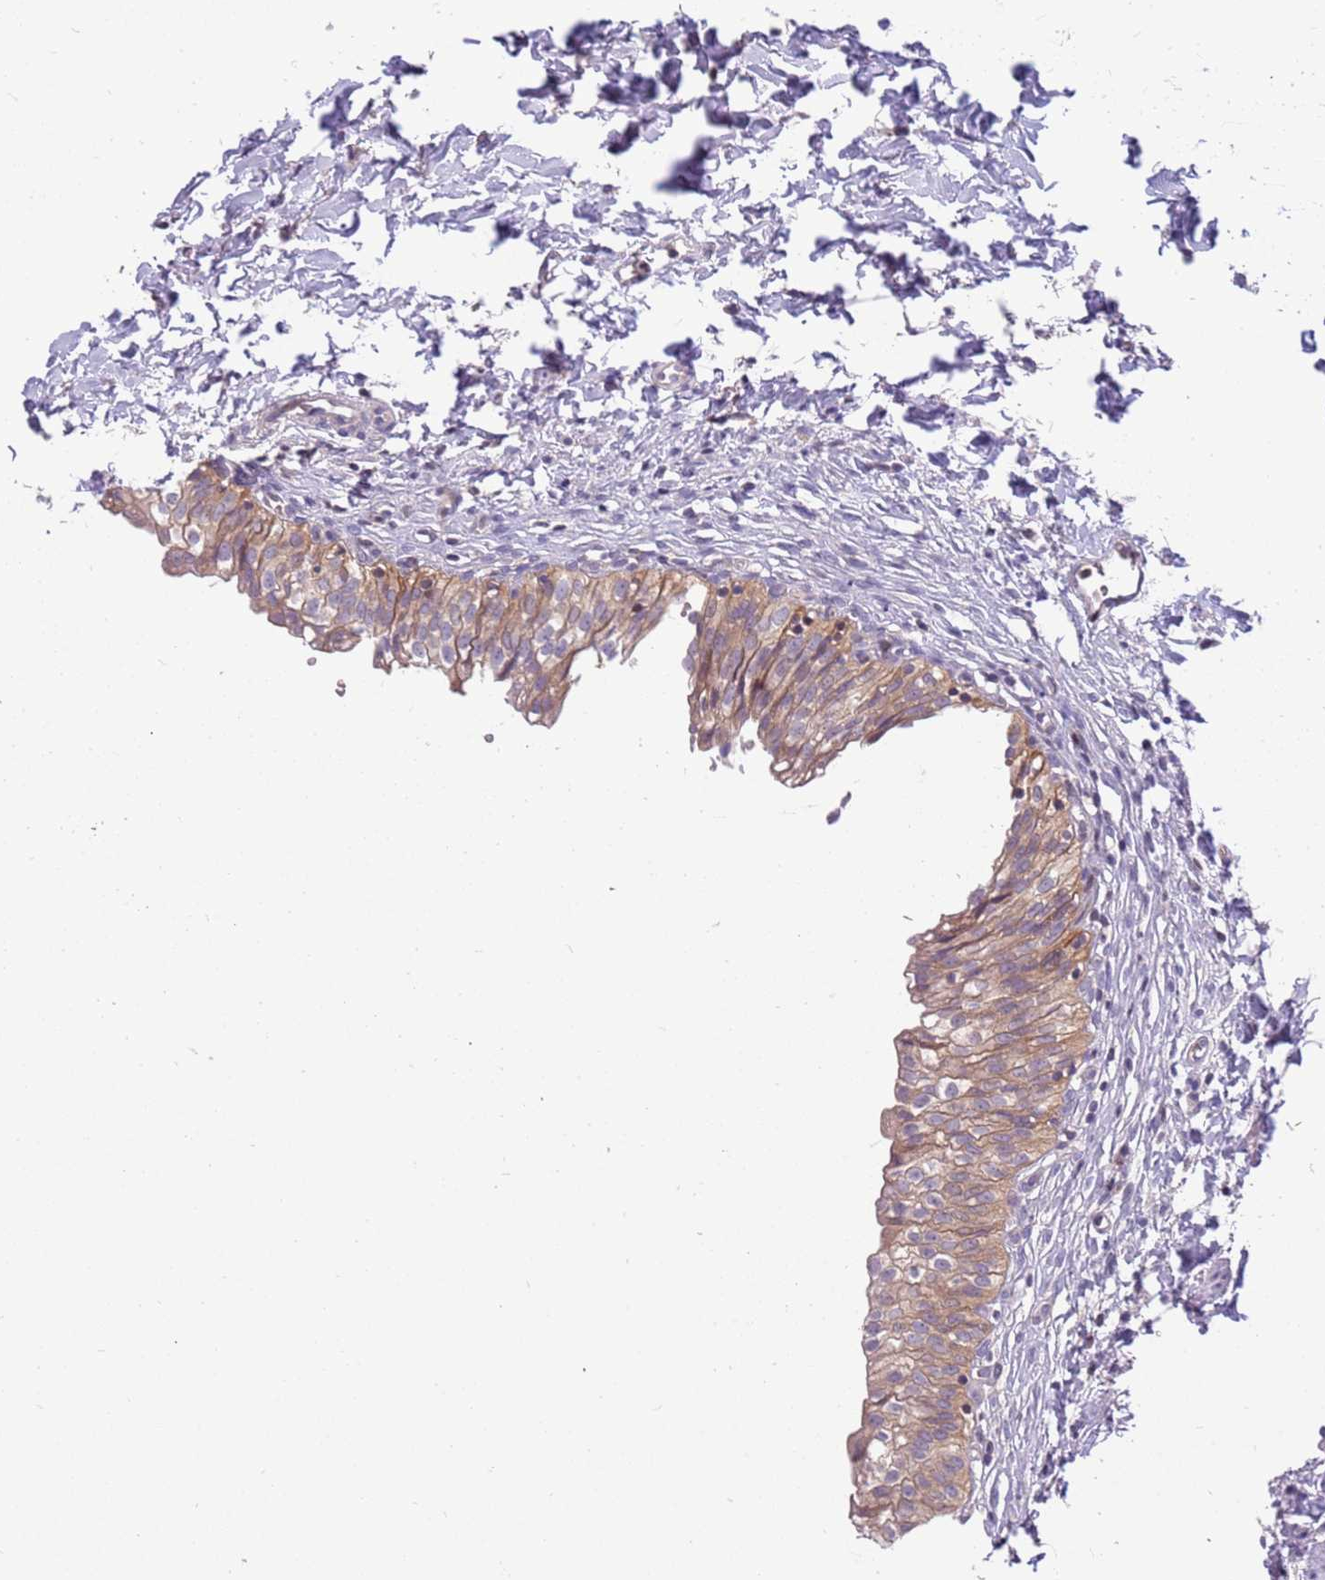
{"staining": {"intensity": "moderate", "quantity": ">75%", "location": "cytoplasmic/membranous"}, "tissue": "urinary bladder", "cell_type": "Urothelial cells", "image_type": "normal", "snomed": [{"axis": "morphology", "description": "Normal tissue, NOS"}, {"axis": "topography", "description": "Urinary bladder"}], "caption": "Urothelial cells show moderate cytoplasmic/membranous staining in about >75% of cells in unremarkable urinary bladder. Using DAB (3,3'-diaminobenzidine) (brown) and hematoxylin (blue) stains, captured at high magnification using brightfield microscopy.", "gene": "ARHGEF35", "patient": {"sex": "male", "age": 55}}